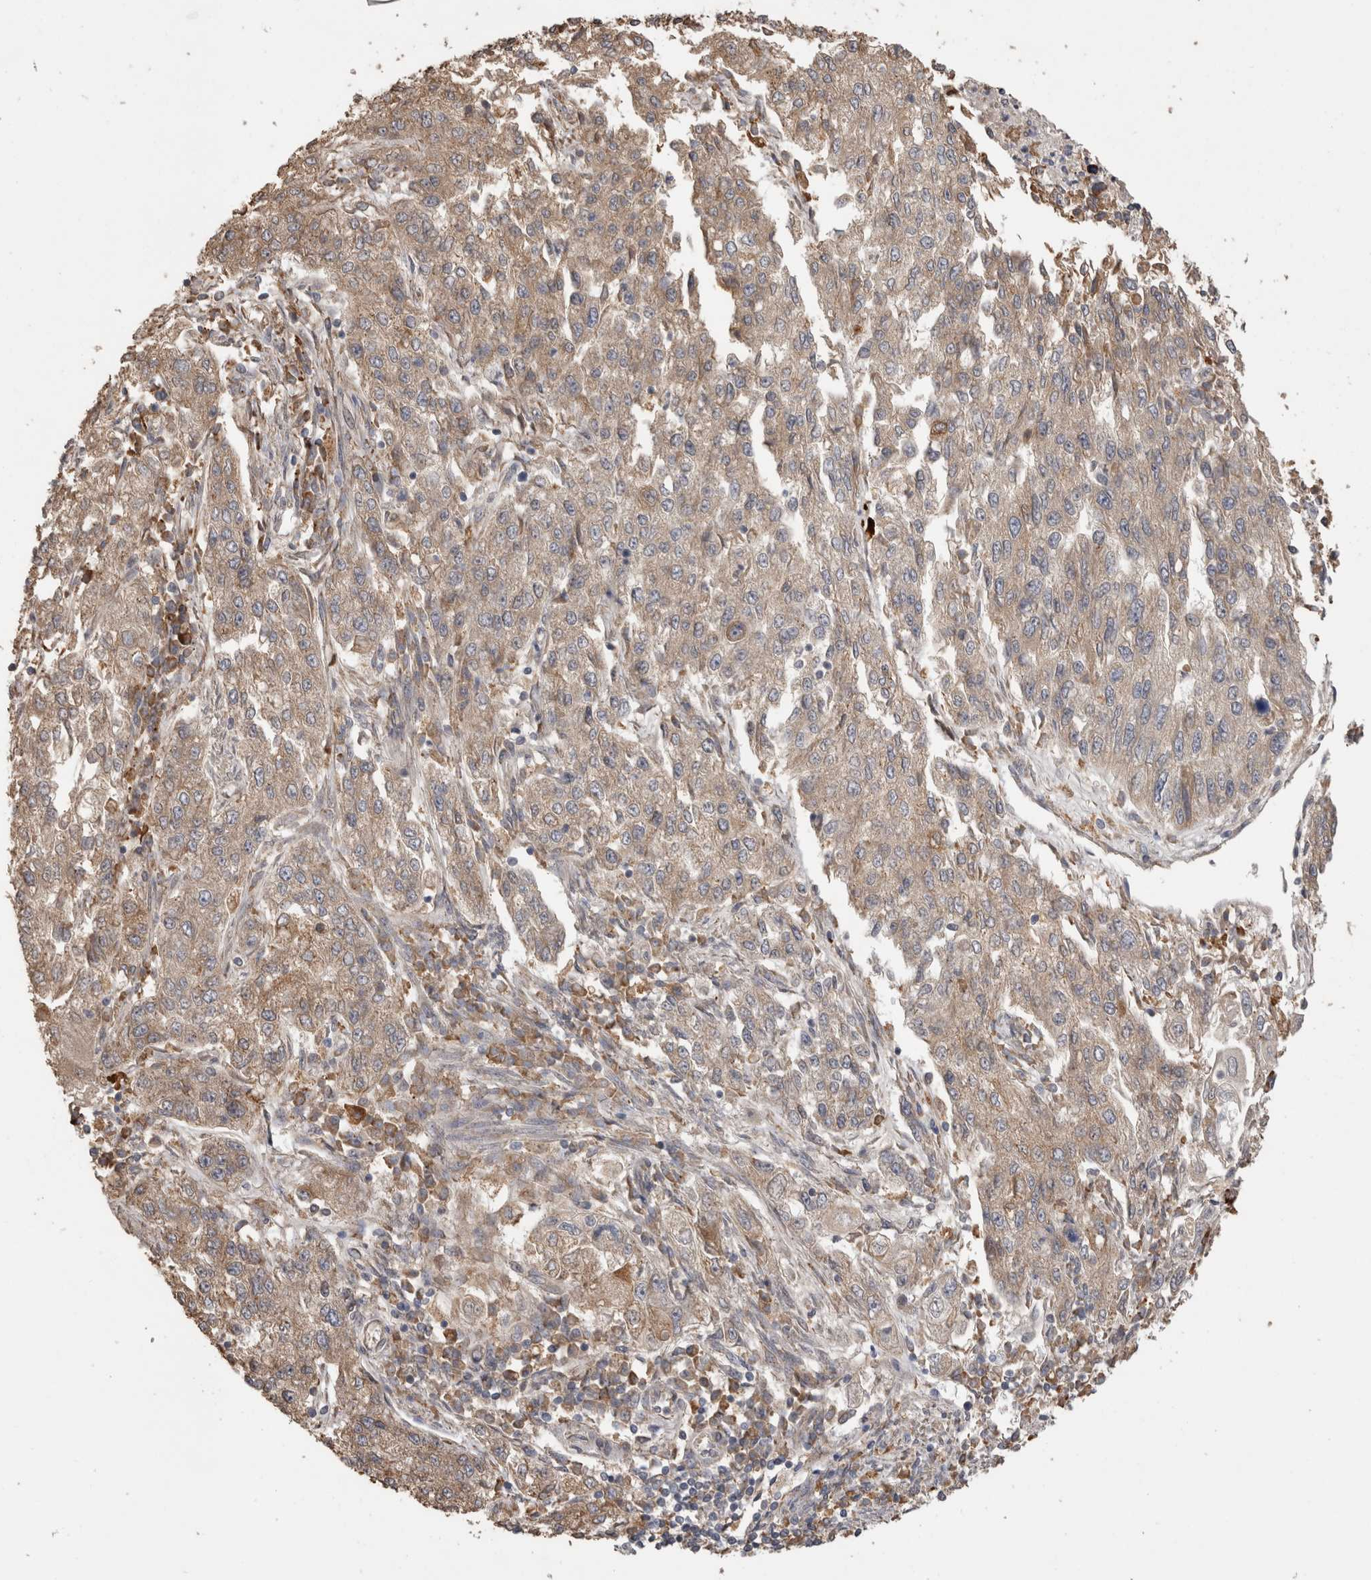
{"staining": {"intensity": "weak", "quantity": ">75%", "location": "cytoplasmic/membranous"}, "tissue": "endometrial cancer", "cell_type": "Tumor cells", "image_type": "cancer", "snomed": [{"axis": "morphology", "description": "Adenocarcinoma, NOS"}, {"axis": "topography", "description": "Endometrium"}], "caption": "This image demonstrates IHC staining of endometrial cancer, with low weak cytoplasmic/membranous staining in approximately >75% of tumor cells.", "gene": "TBCE", "patient": {"sex": "female", "age": 49}}